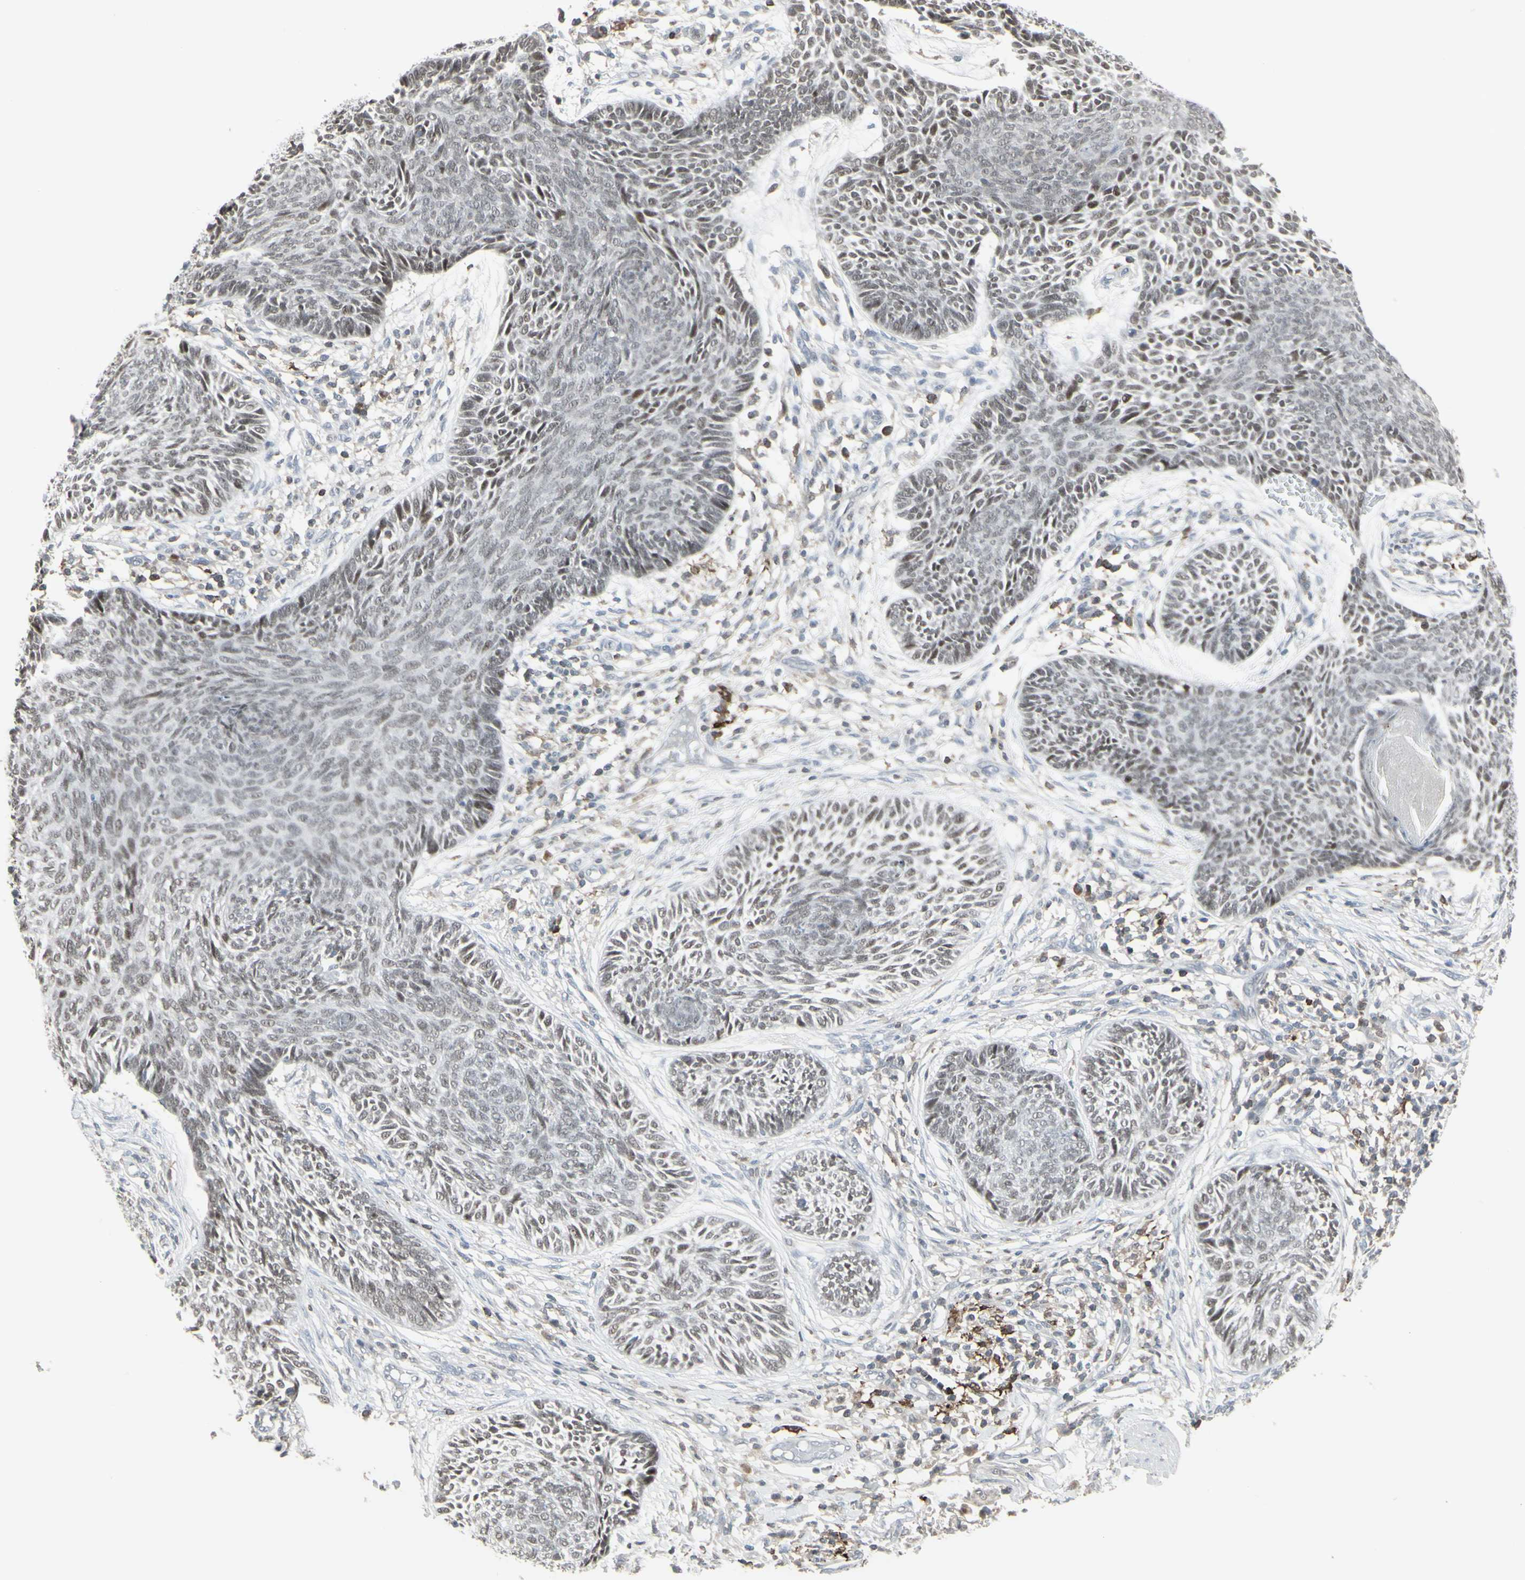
{"staining": {"intensity": "weak", "quantity": "25%-75%", "location": "nuclear"}, "tissue": "skin cancer", "cell_type": "Tumor cells", "image_type": "cancer", "snomed": [{"axis": "morphology", "description": "Papilloma, NOS"}, {"axis": "morphology", "description": "Basal cell carcinoma"}, {"axis": "topography", "description": "Skin"}], "caption": "Approximately 25%-75% of tumor cells in human skin cancer (papilloma) demonstrate weak nuclear protein positivity as visualized by brown immunohistochemical staining.", "gene": "SAMSN1", "patient": {"sex": "male", "age": 87}}